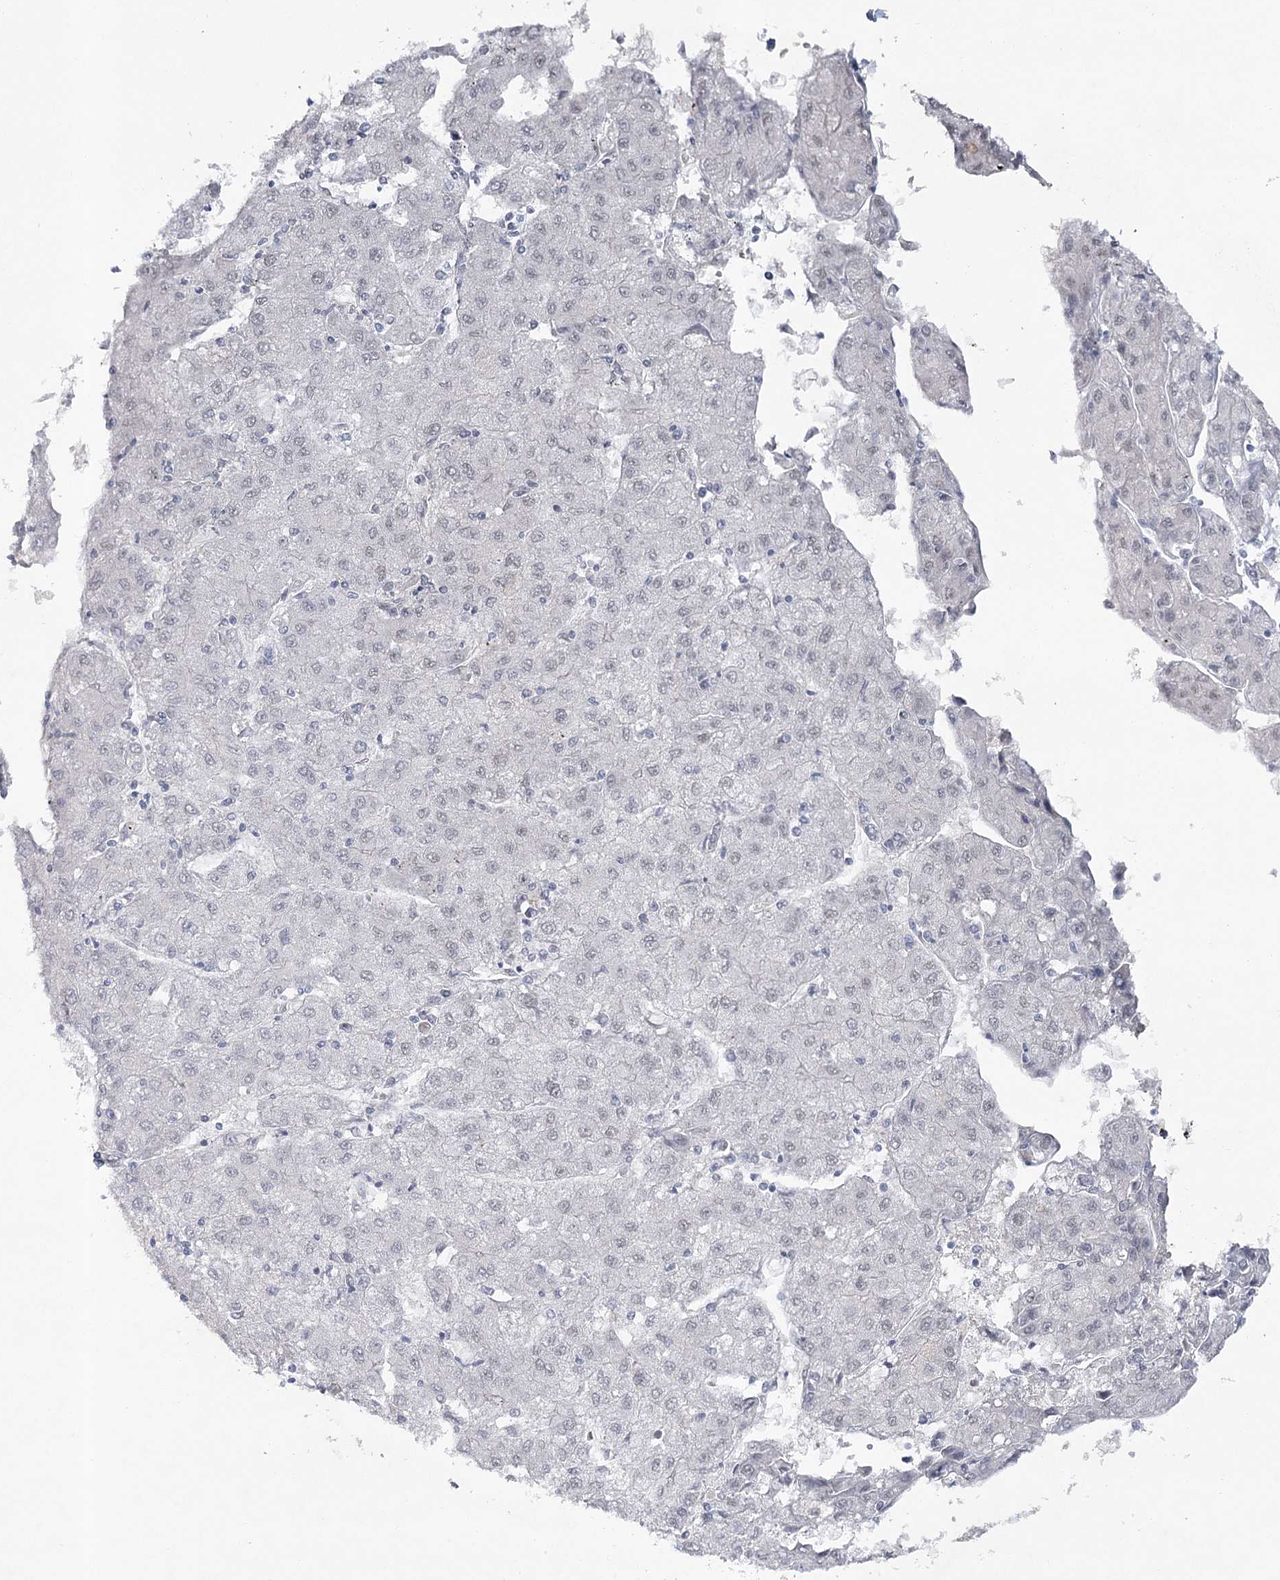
{"staining": {"intensity": "weak", "quantity": "25%-75%", "location": "nuclear"}, "tissue": "liver cancer", "cell_type": "Tumor cells", "image_type": "cancer", "snomed": [{"axis": "morphology", "description": "Carcinoma, Hepatocellular, NOS"}, {"axis": "topography", "description": "Liver"}], "caption": "Immunohistochemistry (IHC) histopathology image of liver cancer stained for a protein (brown), which reveals low levels of weak nuclear expression in approximately 25%-75% of tumor cells.", "gene": "ZC3H8", "patient": {"sex": "male", "age": 72}}